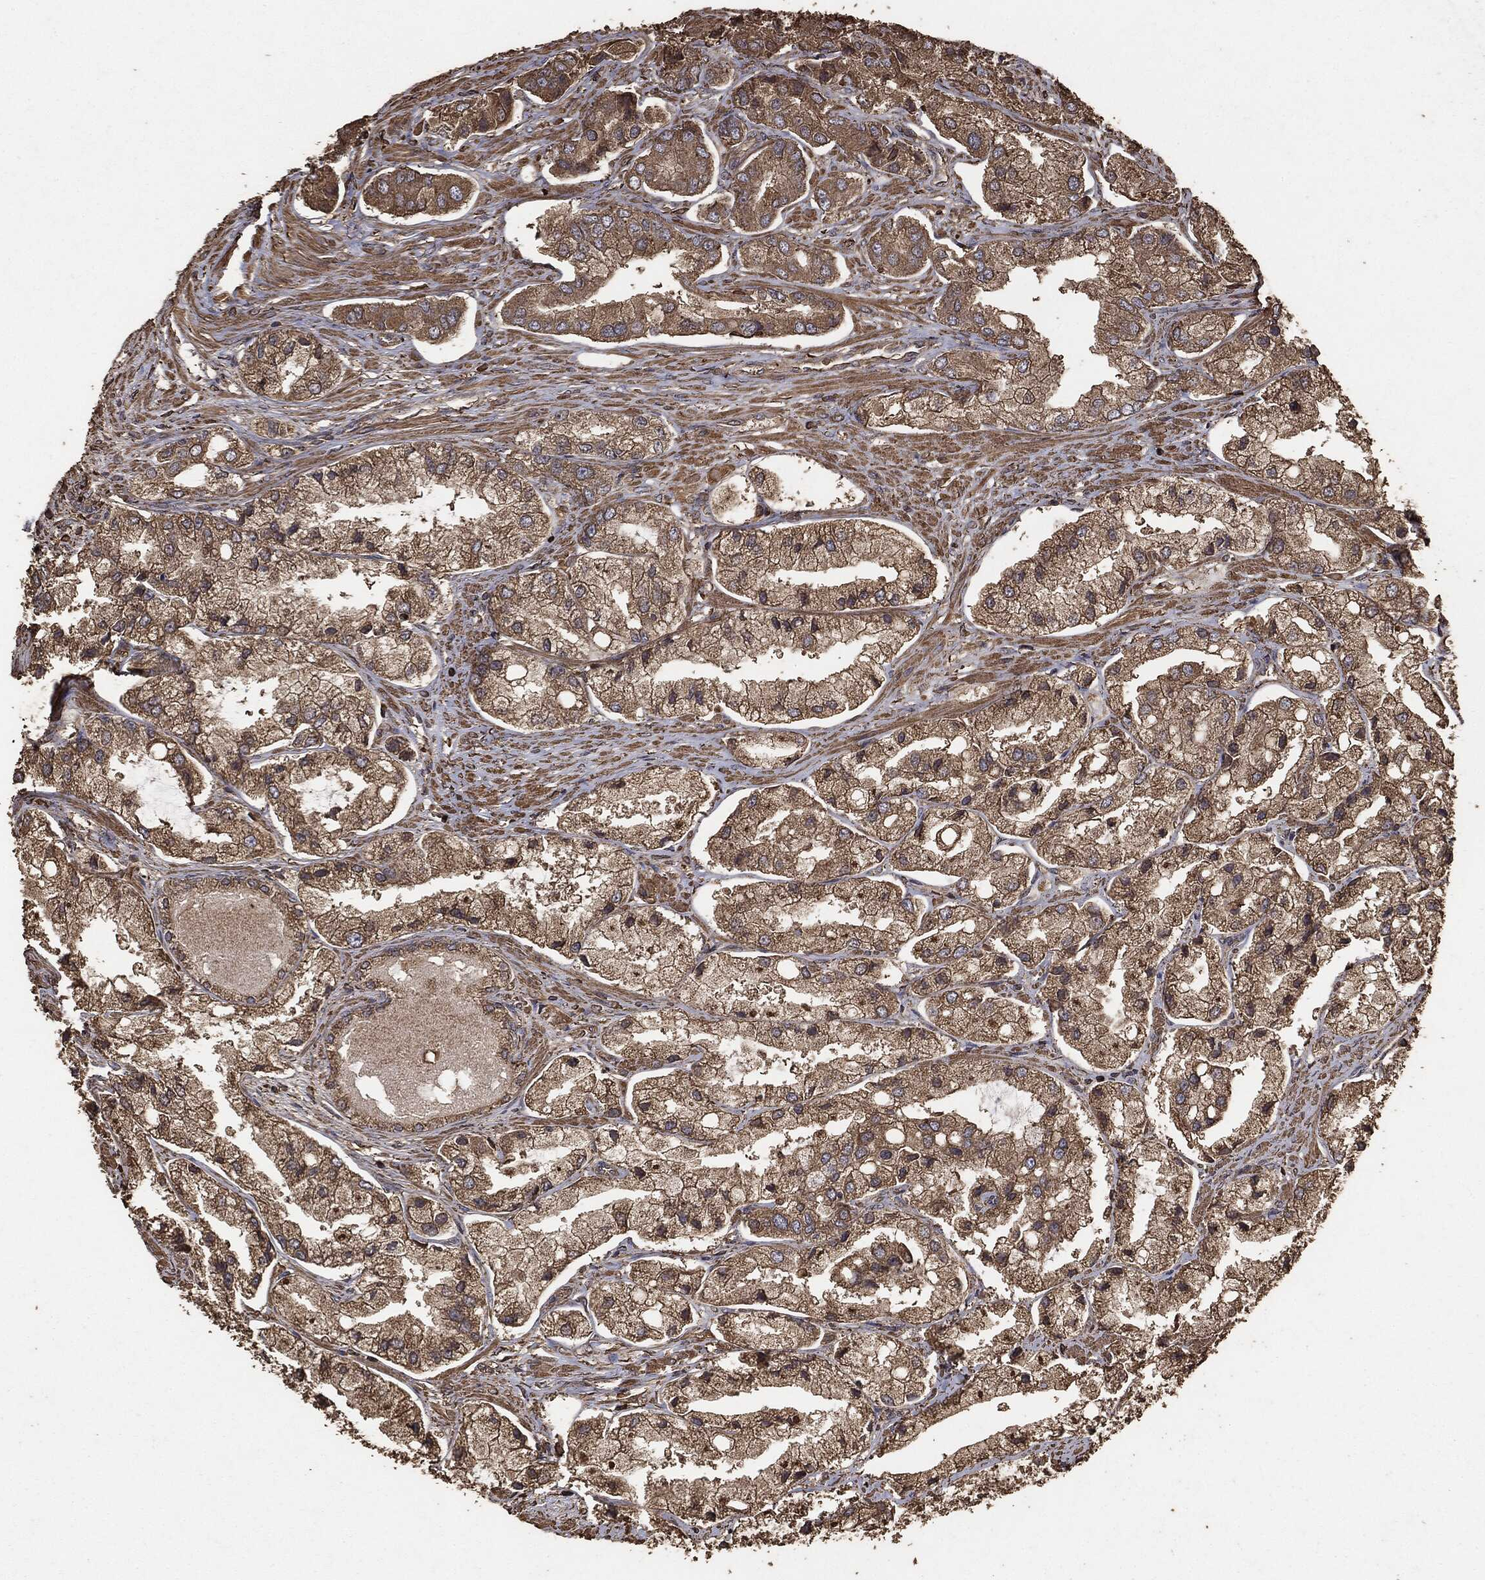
{"staining": {"intensity": "moderate", "quantity": ">75%", "location": "cytoplasmic/membranous"}, "tissue": "prostate cancer", "cell_type": "Tumor cells", "image_type": "cancer", "snomed": [{"axis": "morphology", "description": "Adenocarcinoma, Low grade"}, {"axis": "topography", "description": "Prostate"}], "caption": "Immunohistochemistry of human adenocarcinoma (low-grade) (prostate) exhibits medium levels of moderate cytoplasmic/membranous positivity in approximately >75% of tumor cells. Using DAB (3,3'-diaminobenzidine) (brown) and hematoxylin (blue) stains, captured at high magnification using brightfield microscopy.", "gene": "MTOR", "patient": {"sex": "male", "age": 69}}